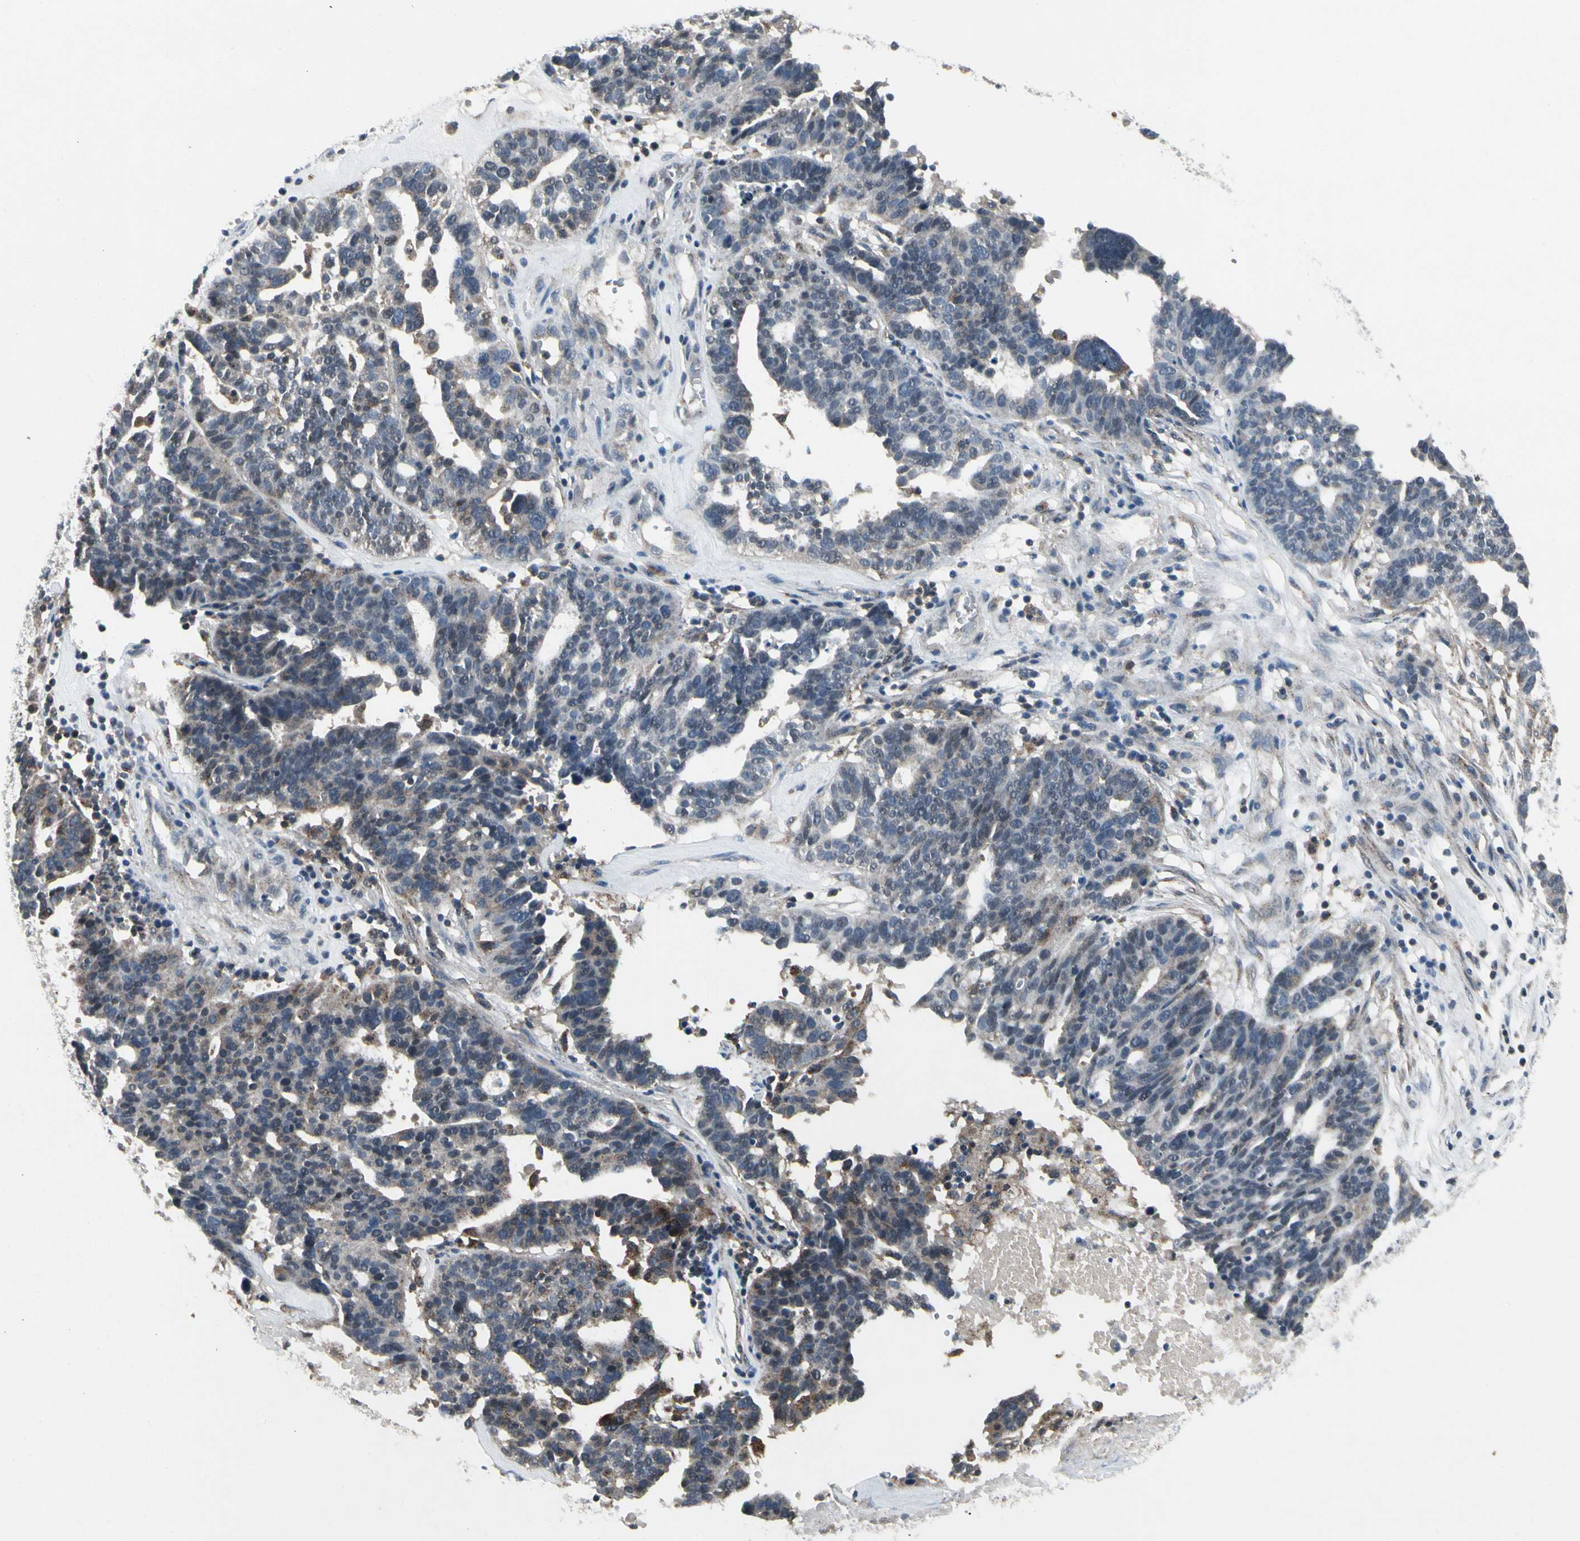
{"staining": {"intensity": "weak", "quantity": "<25%", "location": "cytoplasmic/membranous"}, "tissue": "ovarian cancer", "cell_type": "Tumor cells", "image_type": "cancer", "snomed": [{"axis": "morphology", "description": "Cystadenocarcinoma, serous, NOS"}, {"axis": "topography", "description": "Ovary"}], "caption": "Immunohistochemical staining of ovarian serous cystadenocarcinoma demonstrates no significant positivity in tumor cells. Nuclei are stained in blue.", "gene": "NMI", "patient": {"sex": "female", "age": 59}}